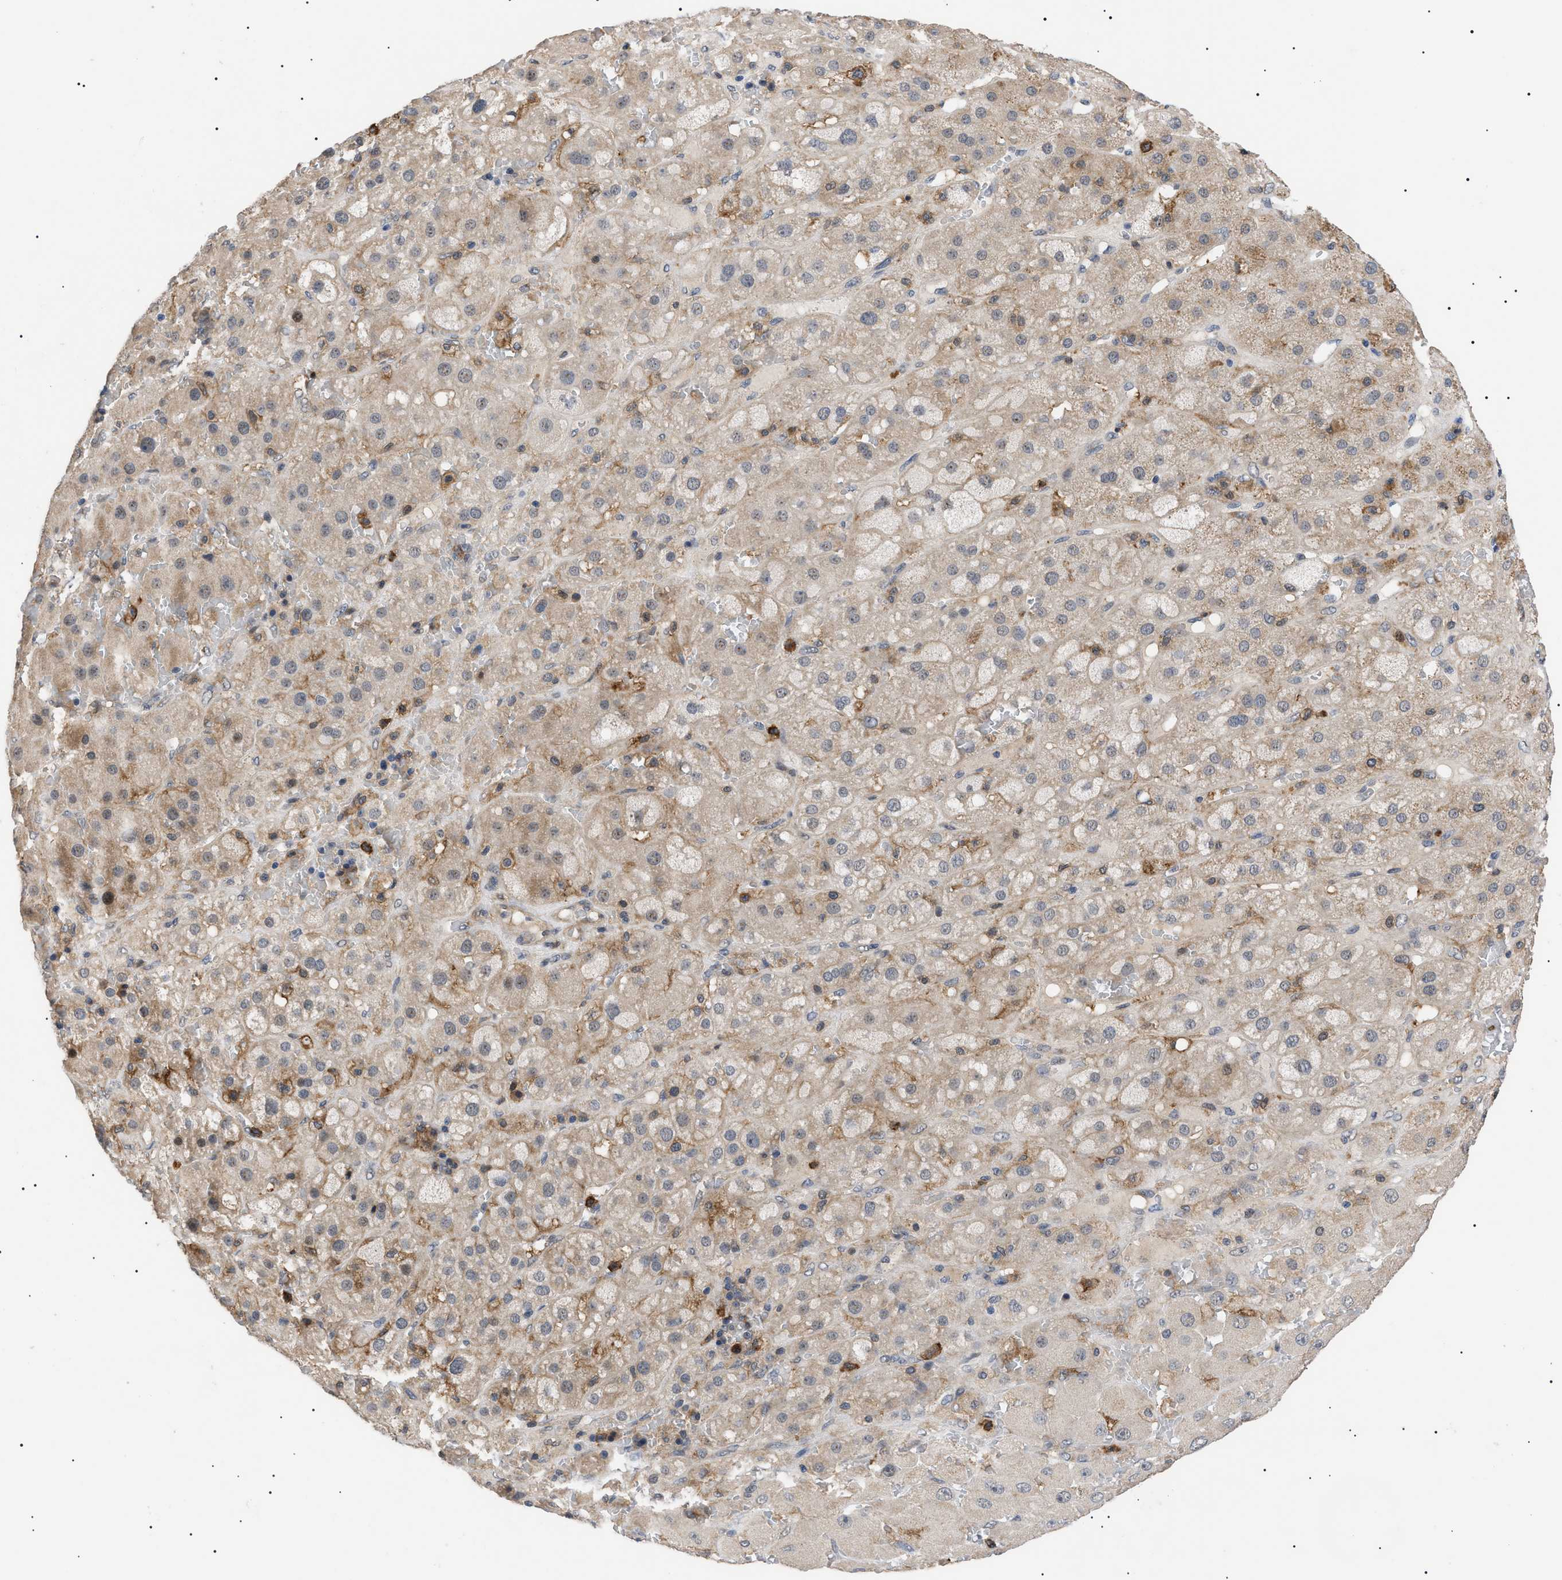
{"staining": {"intensity": "moderate", "quantity": ">75%", "location": "cytoplasmic/membranous"}, "tissue": "adrenal gland", "cell_type": "Glandular cells", "image_type": "normal", "snomed": [{"axis": "morphology", "description": "Normal tissue, NOS"}, {"axis": "topography", "description": "Adrenal gland"}], "caption": "A brown stain highlights moderate cytoplasmic/membranous positivity of a protein in glandular cells of benign human adrenal gland. Ihc stains the protein in brown and the nuclei are stained blue.", "gene": "CD300A", "patient": {"sex": "female", "age": 47}}